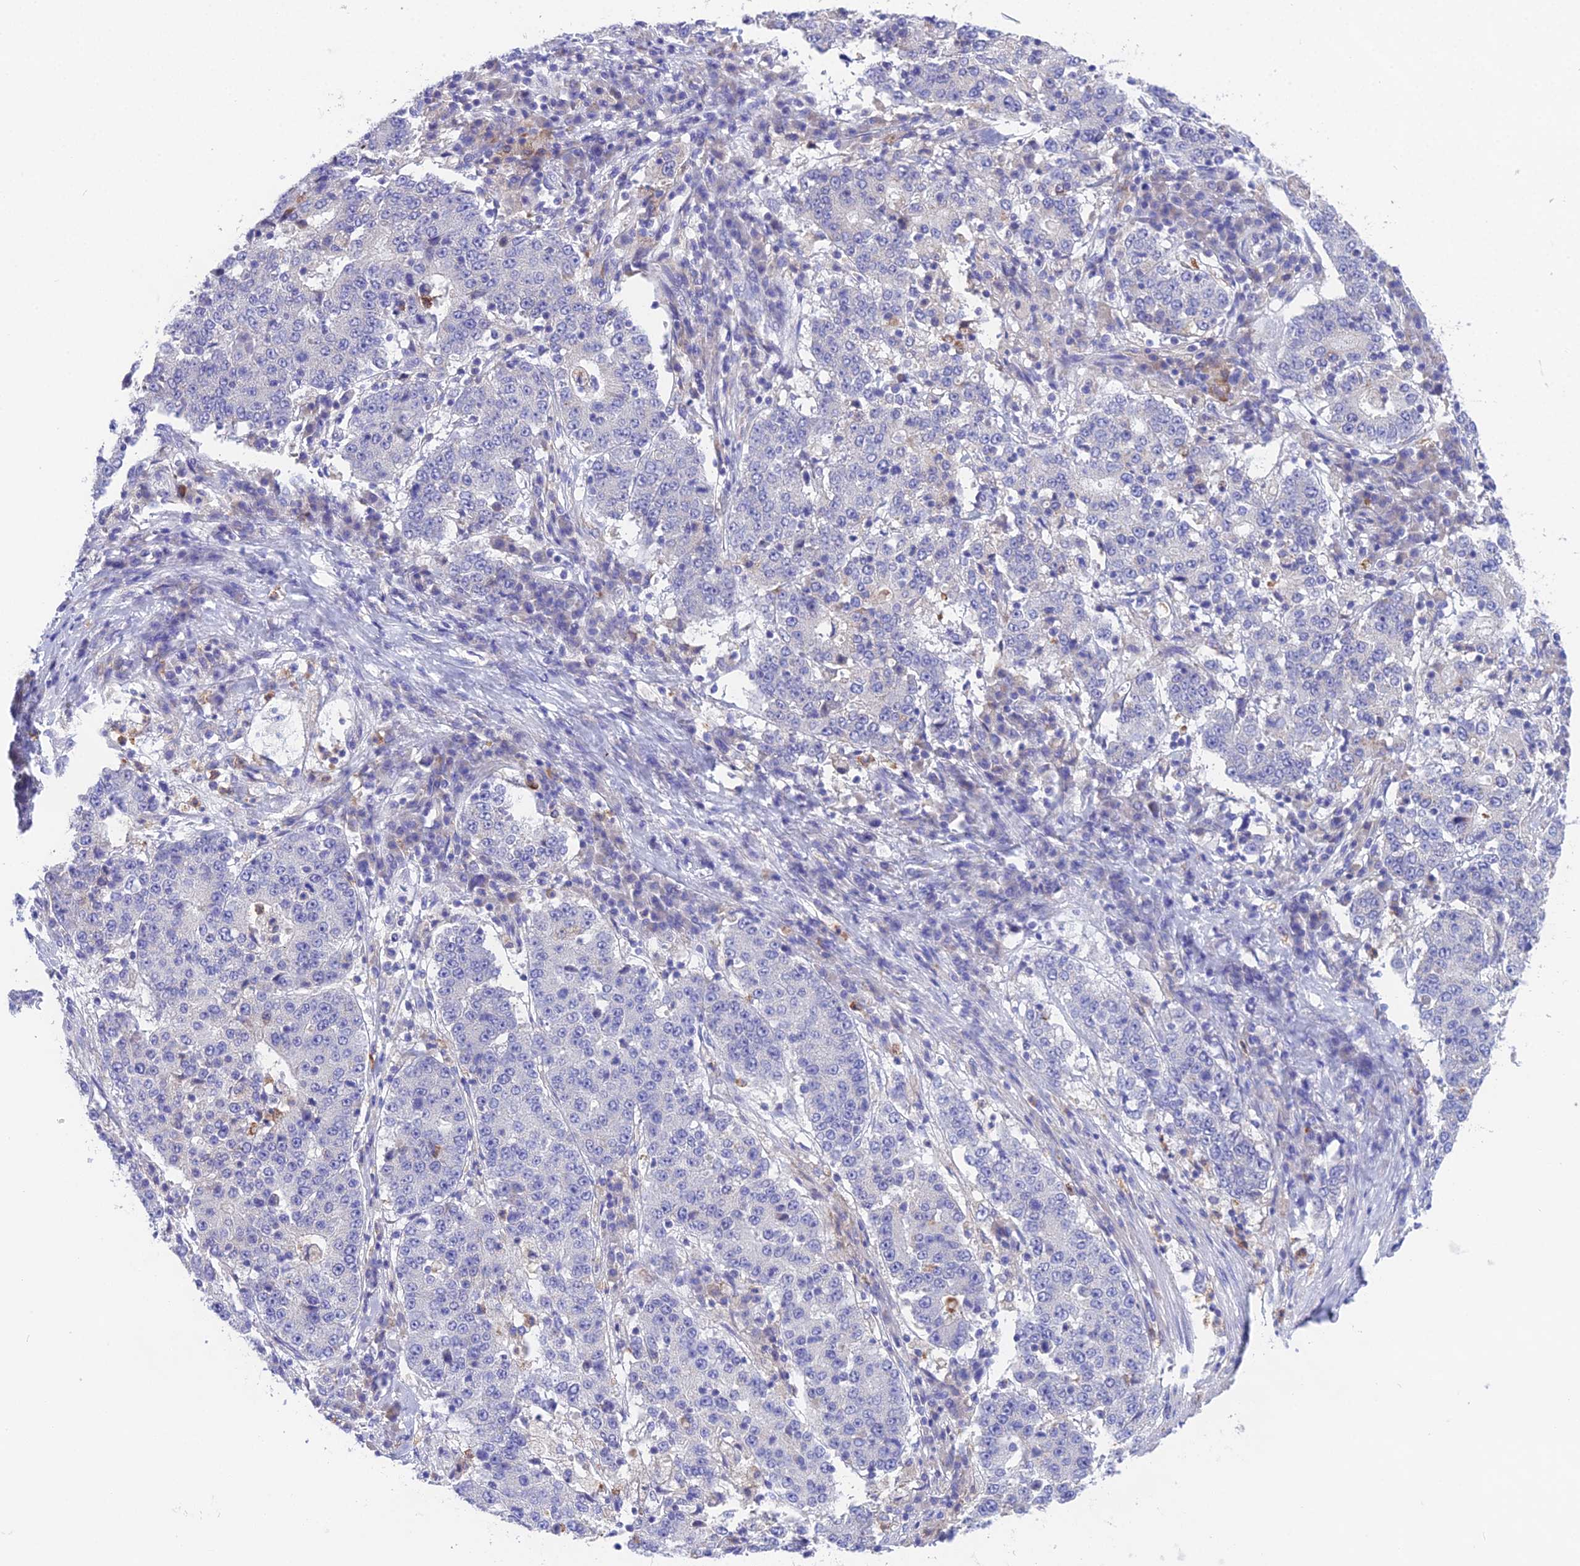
{"staining": {"intensity": "negative", "quantity": "none", "location": "none"}, "tissue": "stomach cancer", "cell_type": "Tumor cells", "image_type": "cancer", "snomed": [{"axis": "morphology", "description": "Adenocarcinoma, NOS"}, {"axis": "topography", "description": "Stomach"}], "caption": "Tumor cells are negative for protein expression in human stomach cancer (adenocarcinoma).", "gene": "KIAA0408", "patient": {"sex": "male", "age": 59}}